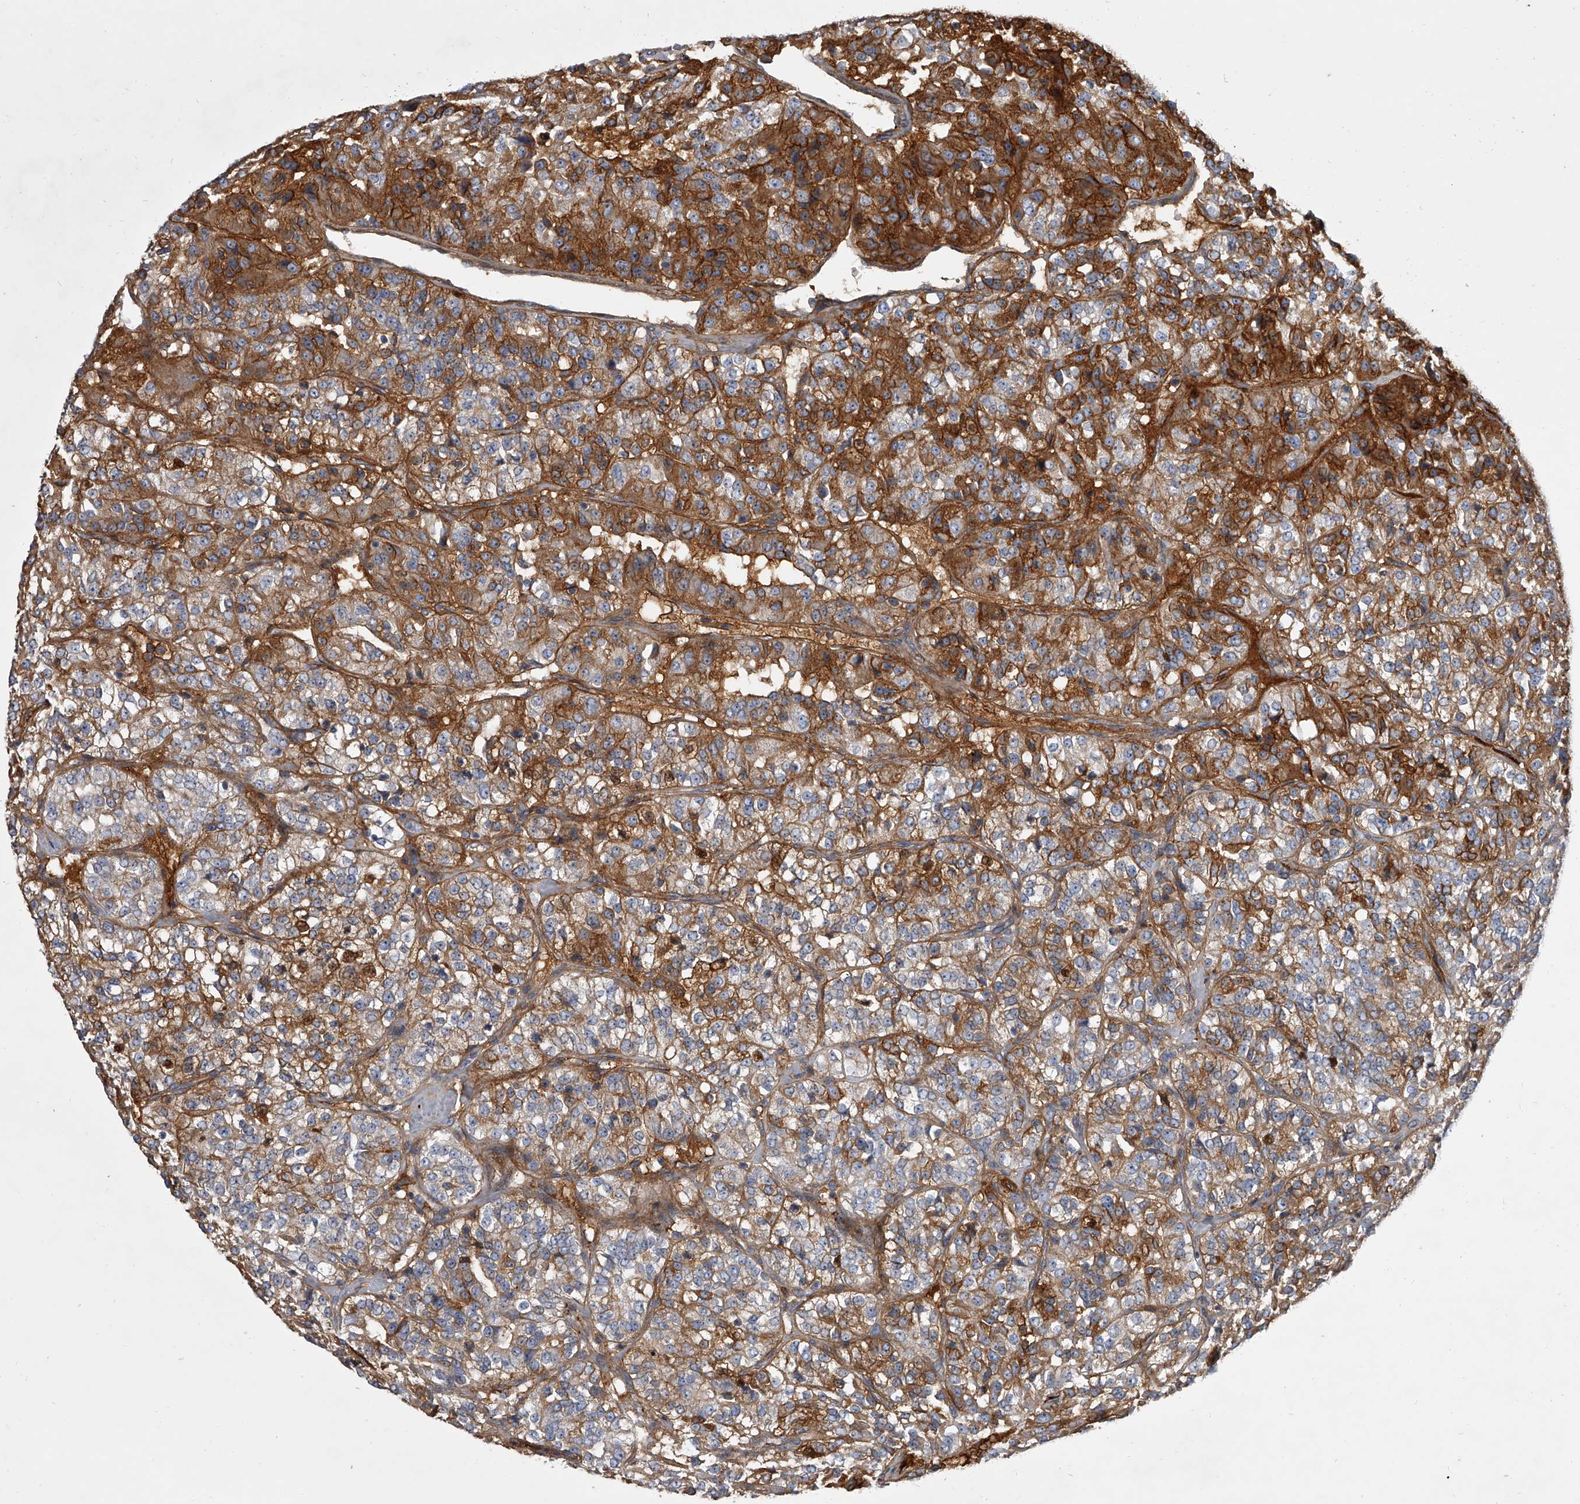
{"staining": {"intensity": "moderate", "quantity": "<25%", "location": "cytoplasmic/membranous"}, "tissue": "renal cancer", "cell_type": "Tumor cells", "image_type": "cancer", "snomed": [{"axis": "morphology", "description": "Adenocarcinoma, NOS"}, {"axis": "topography", "description": "Kidney"}], "caption": "Protein staining of renal cancer (adenocarcinoma) tissue demonstrates moderate cytoplasmic/membranous positivity in about <25% of tumor cells.", "gene": "HEATR6", "patient": {"sex": "female", "age": 63}}